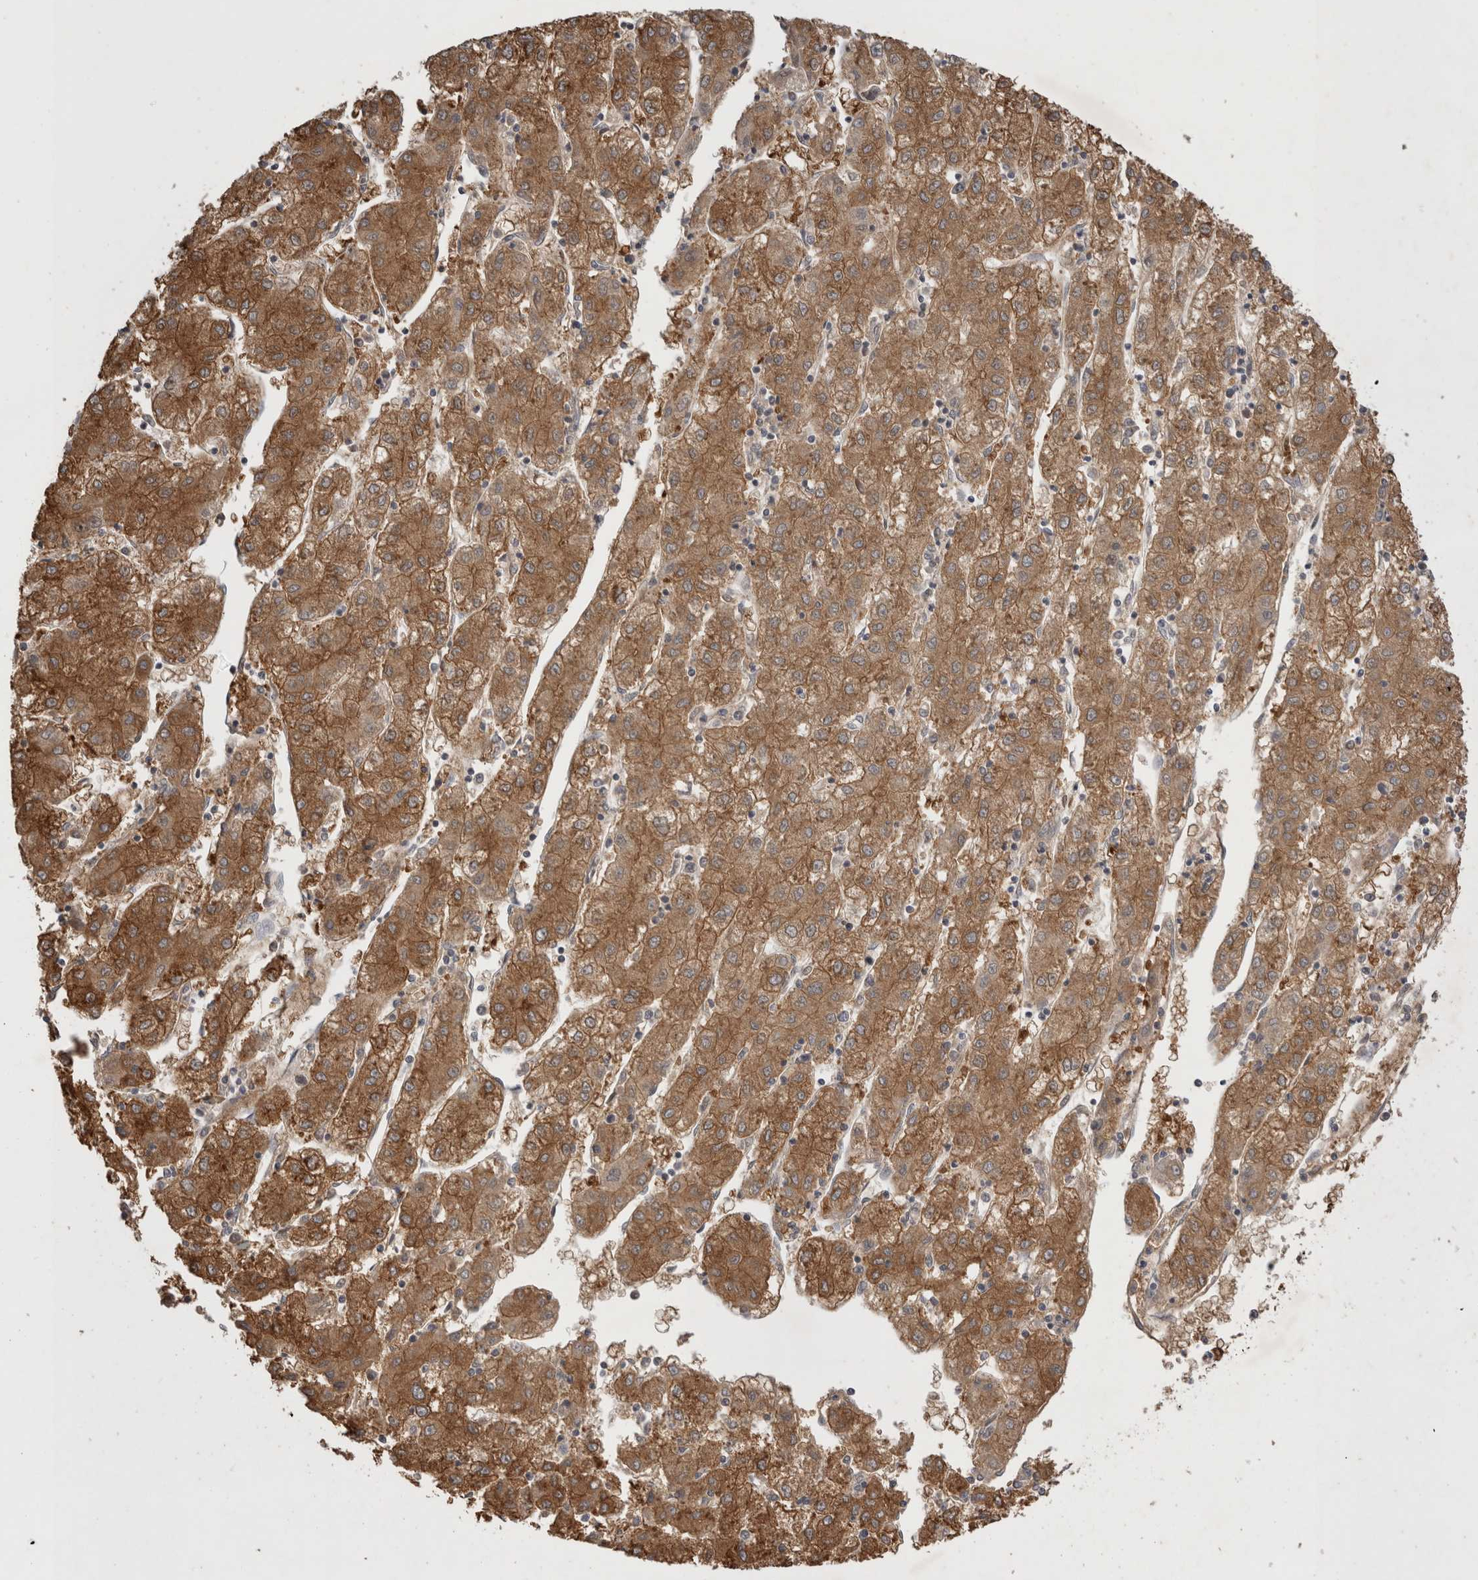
{"staining": {"intensity": "moderate", "quantity": ">75%", "location": "cytoplasmic/membranous"}, "tissue": "liver cancer", "cell_type": "Tumor cells", "image_type": "cancer", "snomed": [{"axis": "morphology", "description": "Carcinoma, Hepatocellular, NOS"}, {"axis": "topography", "description": "Liver"}], "caption": "Protein positivity by immunohistochemistry (IHC) shows moderate cytoplasmic/membranous positivity in approximately >75% of tumor cells in liver cancer (hepatocellular carcinoma).", "gene": "PLEKHM1", "patient": {"sex": "male", "age": 72}}